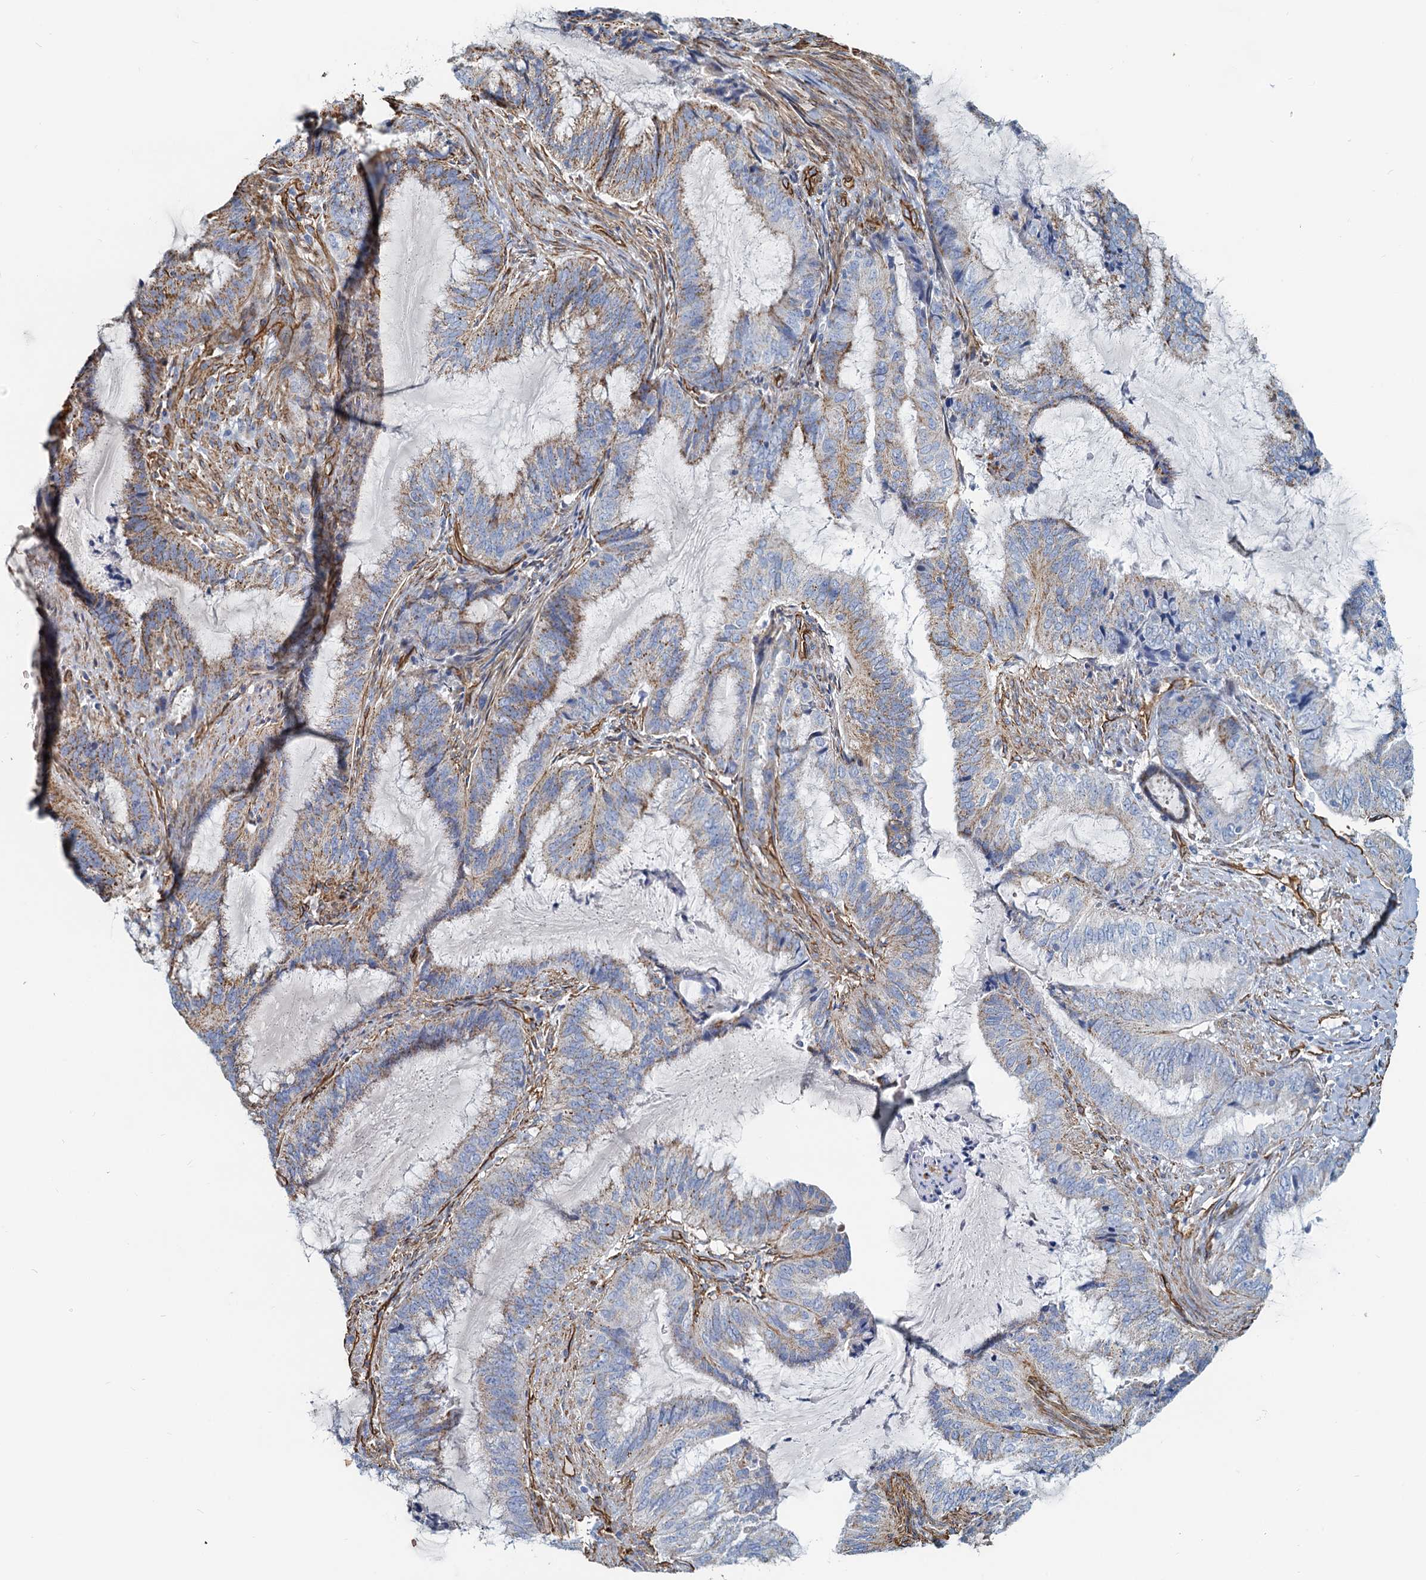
{"staining": {"intensity": "negative", "quantity": "none", "location": "none"}, "tissue": "endometrial cancer", "cell_type": "Tumor cells", "image_type": "cancer", "snomed": [{"axis": "morphology", "description": "Adenocarcinoma, NOS"}, {"axis": "topography", "description": "Endometrium"}], "caption": "Endometrial cancer stained for a protein using immunohistochemistry demonstrates no staining tumor cells.", "gene": "DGKG", "patient": {"sex": "female", "age": 51}}